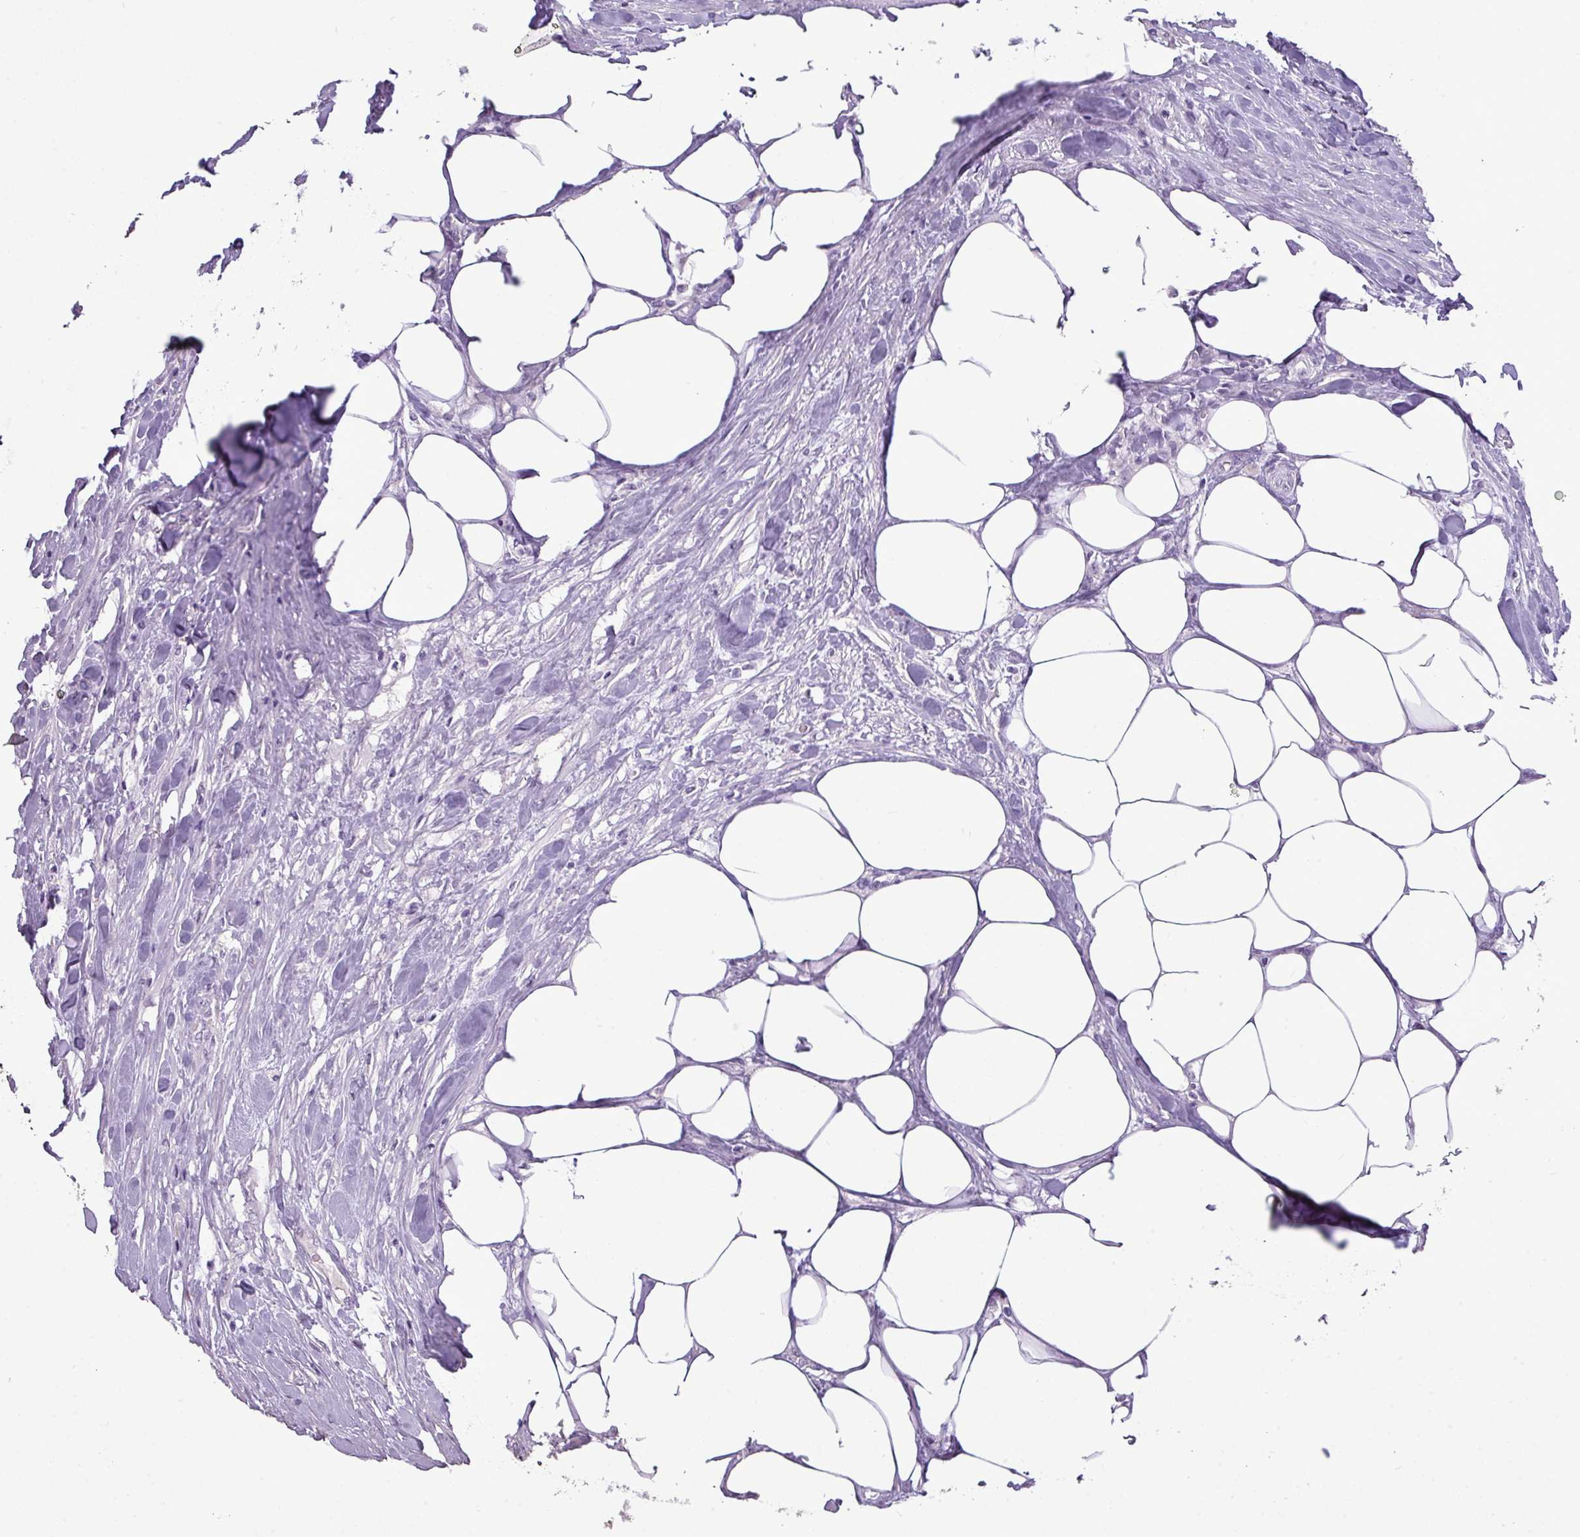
{"staining": {"intensity": "negative", "quantity": "none", "location": "none"}, "tissue": "urothelial cancer", "cell_type": "Tumor cells", "image_type": "cancer", "snomed": [{"axis": "morphology", "description": "Urothelial carcinoma, High grade"}, {"axis": "topography", "description": "Urinary bladder"}], "caption": "This photomicrograph is of urothelial cancer stained with IHC to label a protein in brown with the nuclei are counter-stained blue. There is no positivity in tumor cells. (DAB (3,3'-diaminobenzidine) immunohistochemistry (IHC), high magnification).", "gene": "TMEM91", "patient": {"sex": "male", "age": 61}}